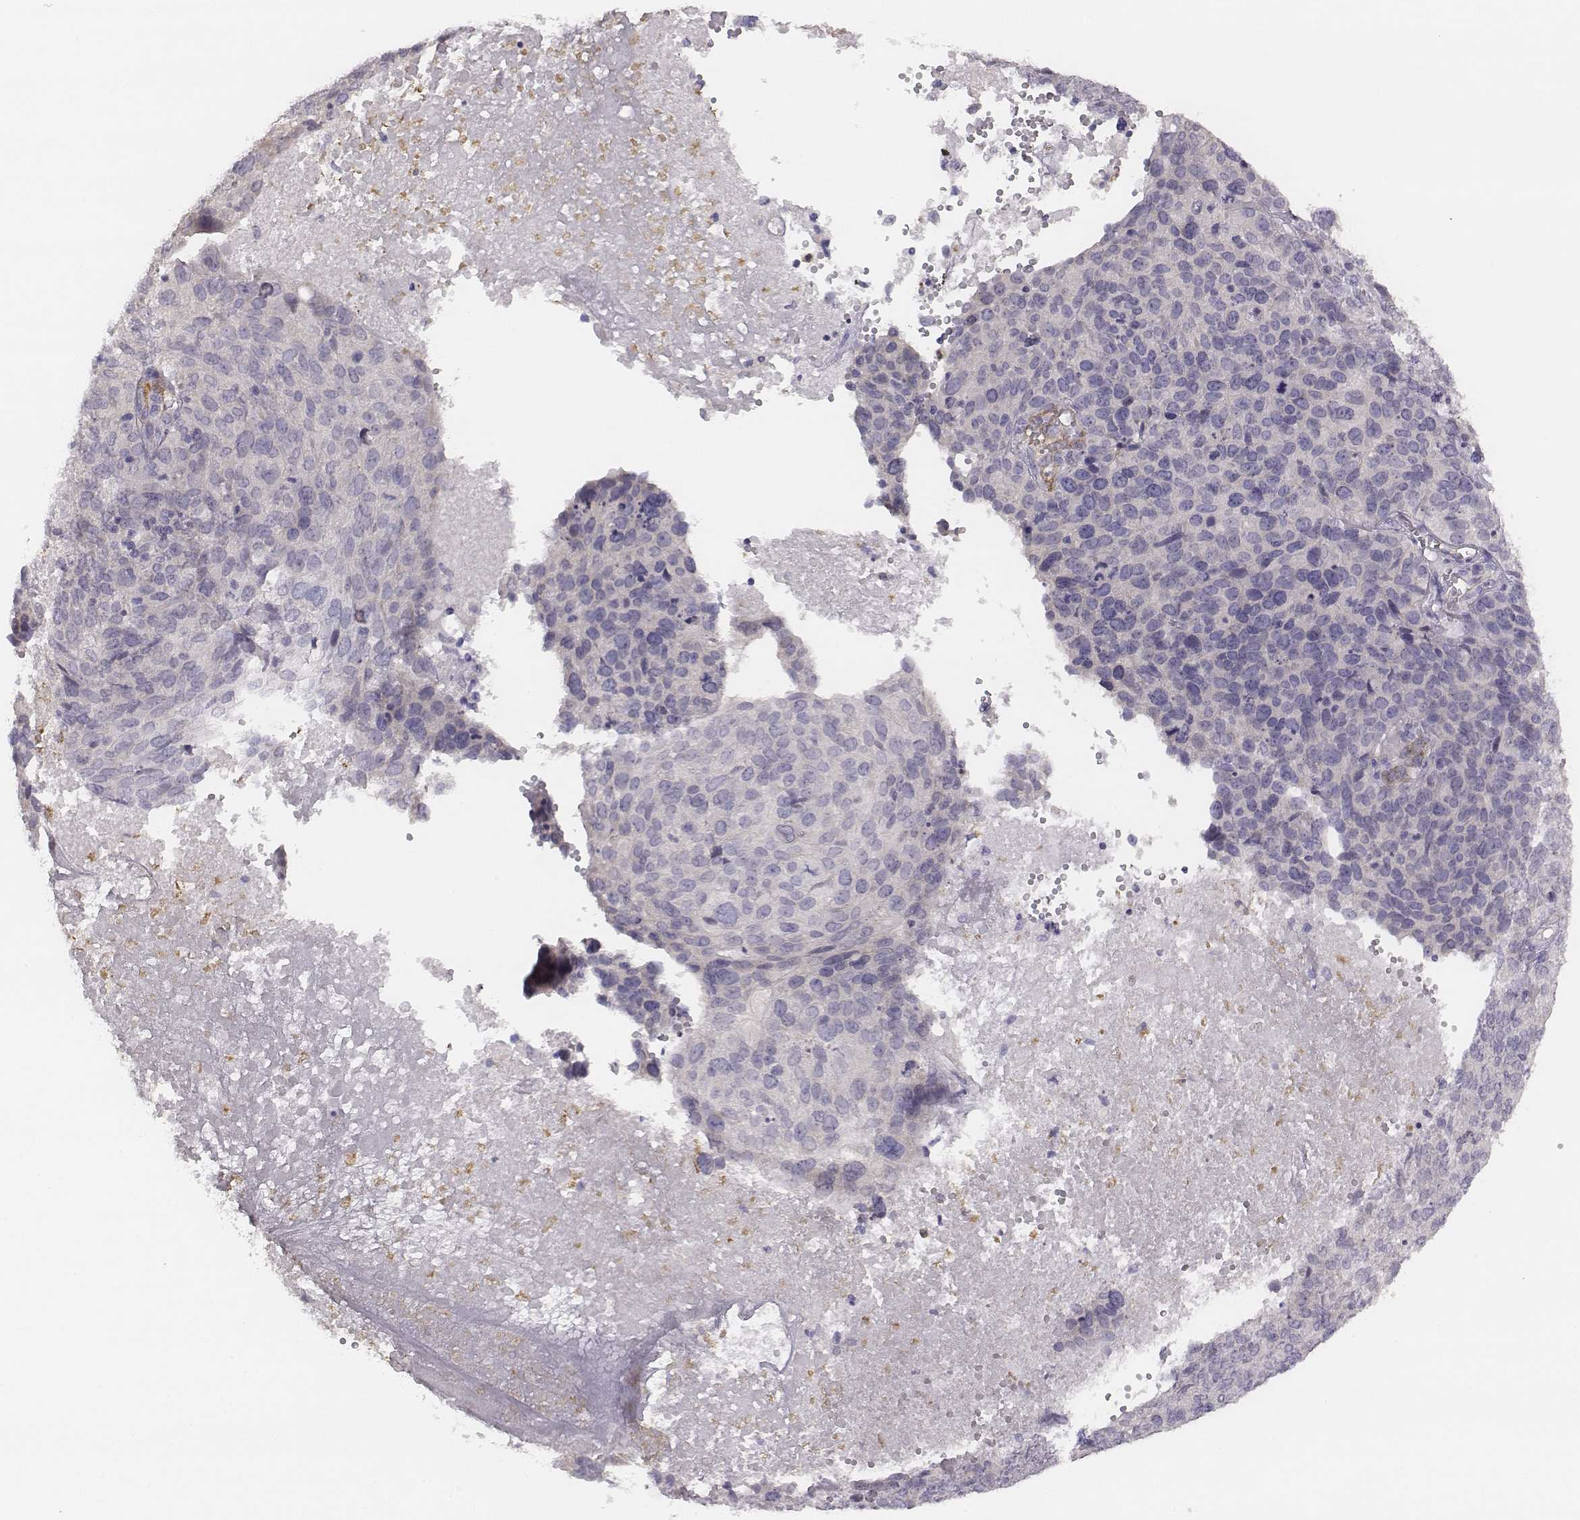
{"staining": {"intensity": "negative", "quantity": "none", "location": "none"}, "tissue": "ovarian cancer", "cell_type": "Tumor cells", "image_type": "cancer", "snomed": [{"axis": "morphology", "description": "Carcinoma, endometroid"}, {"axis": "topography", "description": "Ovary"}], "caption": "Immunohistochemistry image of neoplastic tissue: human endometroid carcinoma (ovarian) stained with DAB reveals no significant protein staining in tumor cells.", "gene": "KCNJ12", "patient": {"sex": "female", "age": 58}}